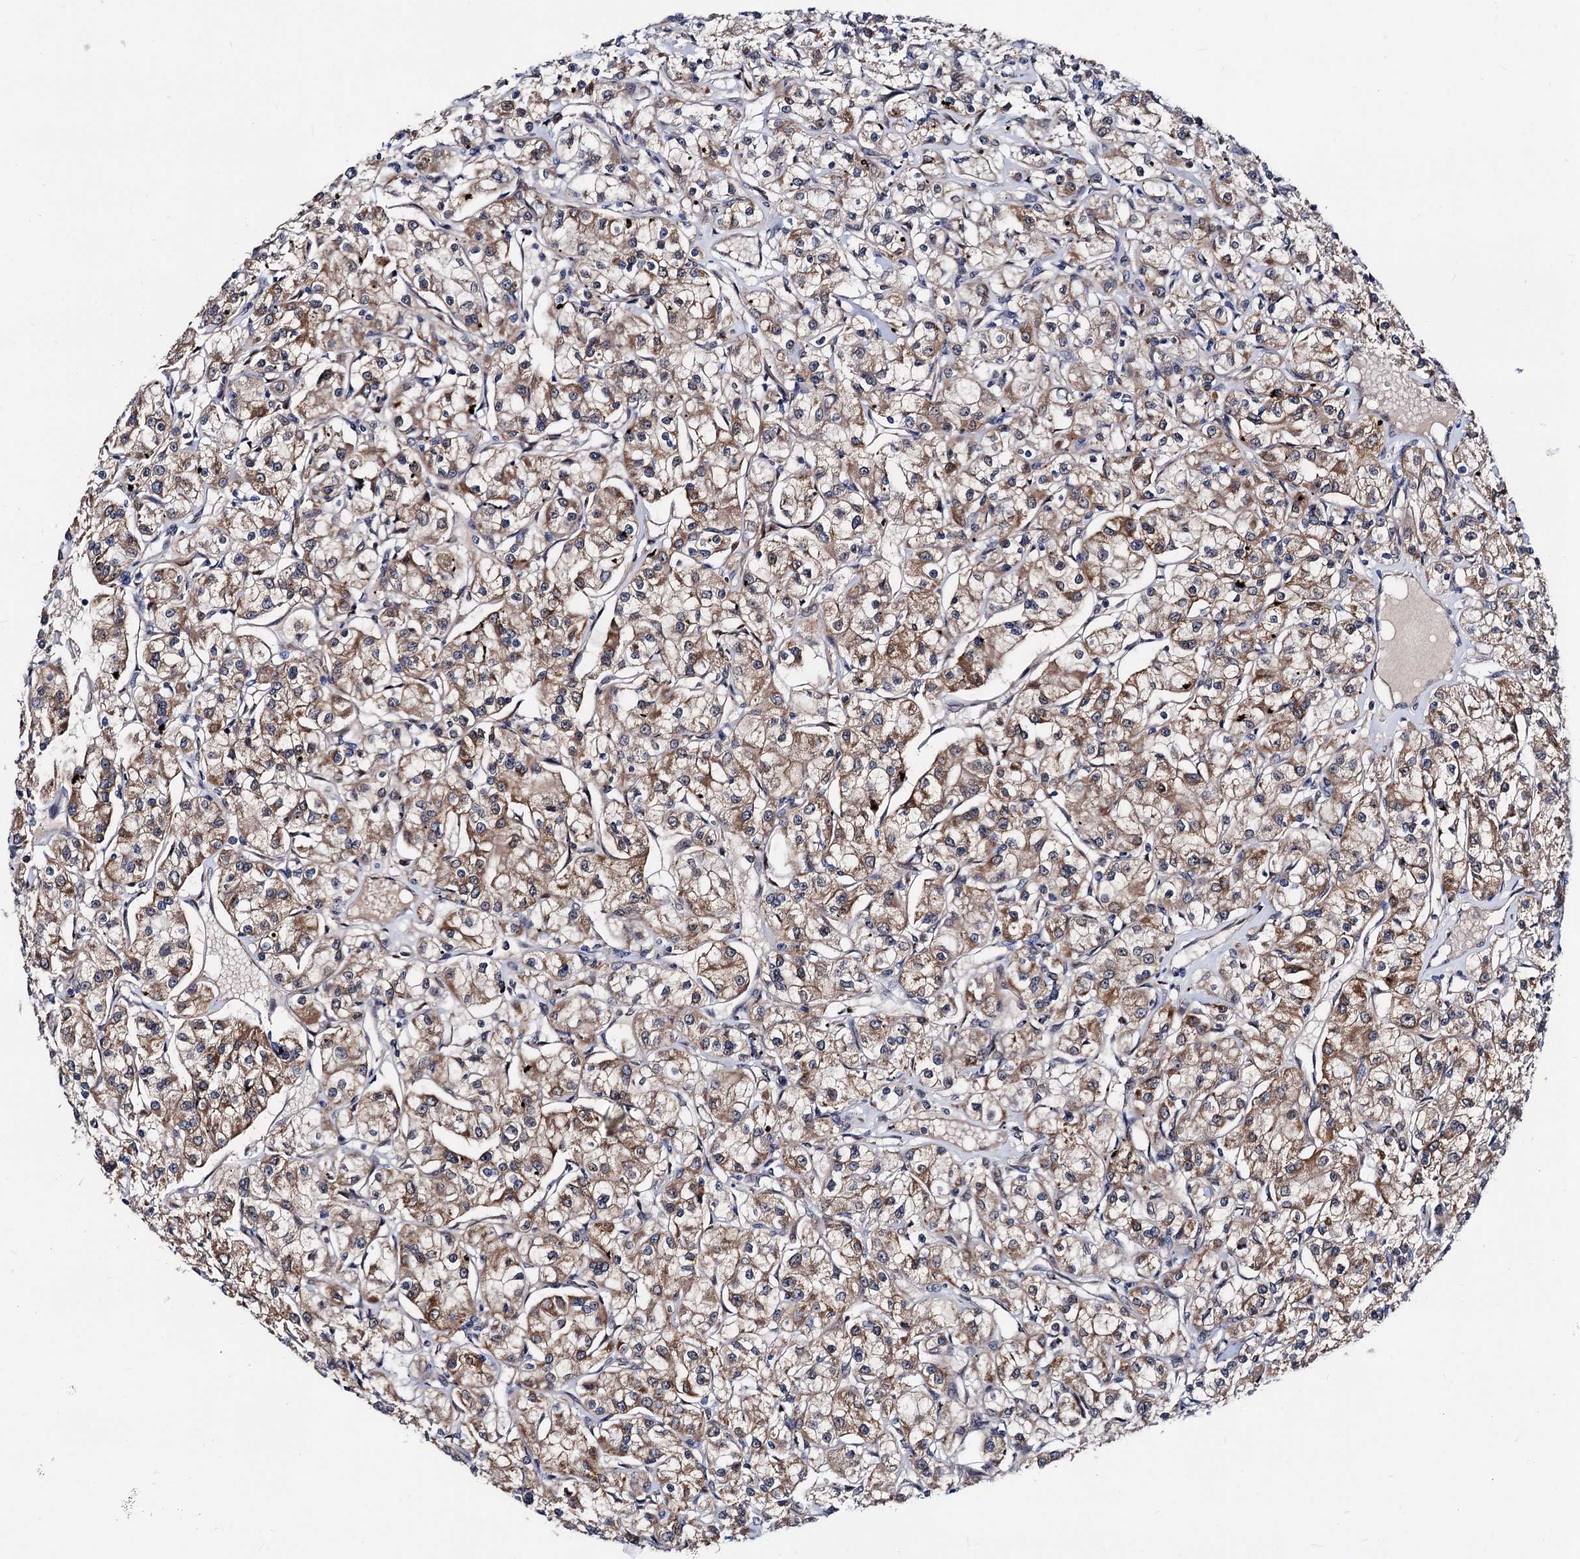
{"staining": {"intensity": "moderate", "quantity": ">75%", "location": "cytoplasmic/membranous"}, "tissue": "renal cancer", "cell_type": "Tumor cells", "image_type": "cancer", "snomed": [{"axis": "morphology", "description": "Adenocarcinoma, NOS"}, {"axis": "topography", "description": "Kidney"}], "caption": "There is medium levels of moderate cytoplasmic/membranous expression in tumor cells of renal cancer, as demonstrated by immunohistochemical staining (brown color).", "gene": "COA4", "patient": {"sex": "female", "age": 59}}